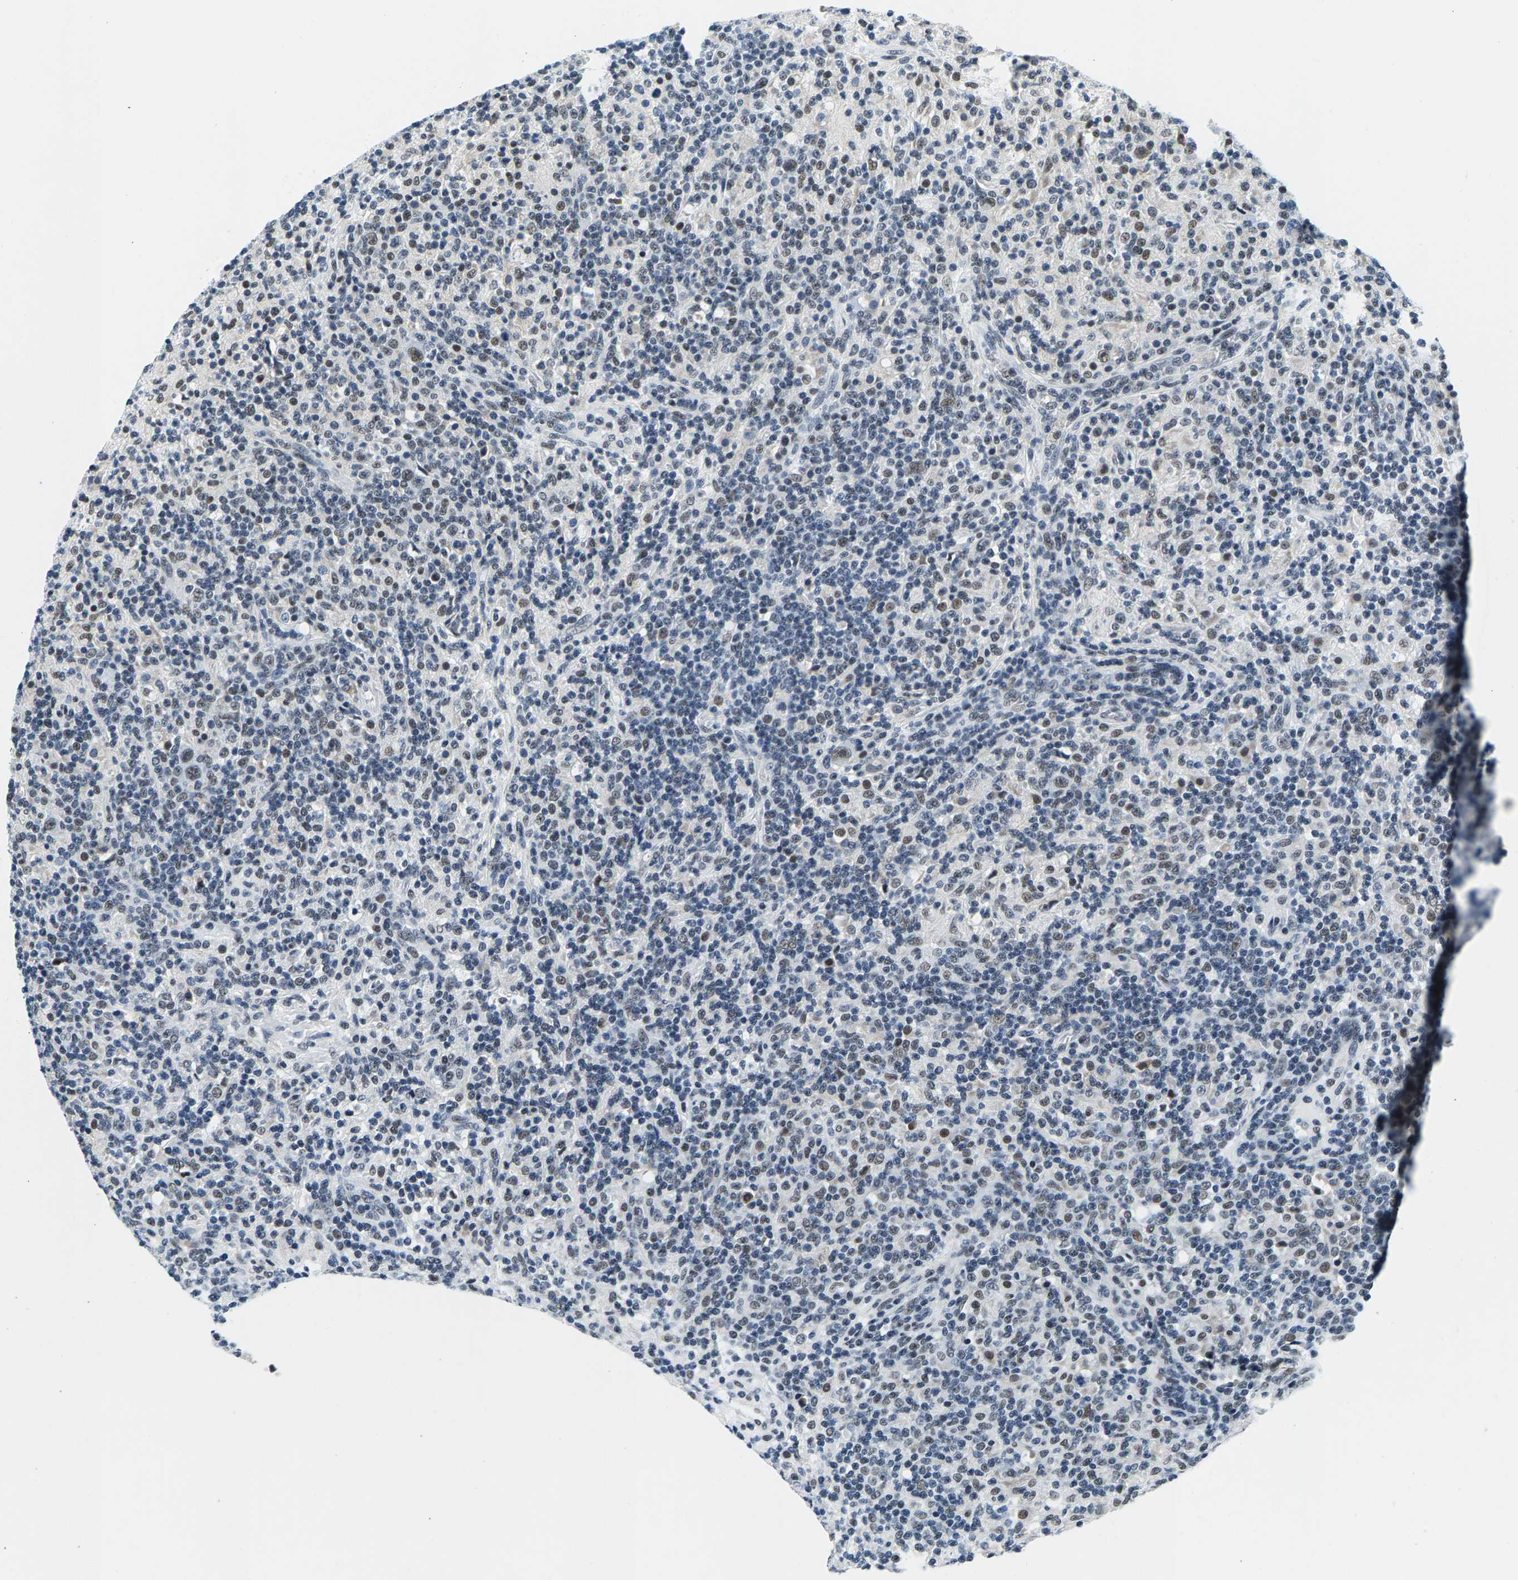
{"staining": {"intensity": "weak", "quantity": ">75%", "location": "nuclear"}, "tissue": "lymphoma", "cell_type": "Tumor cells", "image_type": "cancer", "snomed": [{"axis": "morphology", "description": "Hodgkin's disease, NOS"}, {"axis": "topography", "description": "Lymph node"}], "caption": "A brown stain shows weak nuclear positivity of a protein in human lymphoma tumor cells.", "gene": "ATF2", "patient": {"sex": "male", "age": 70}}